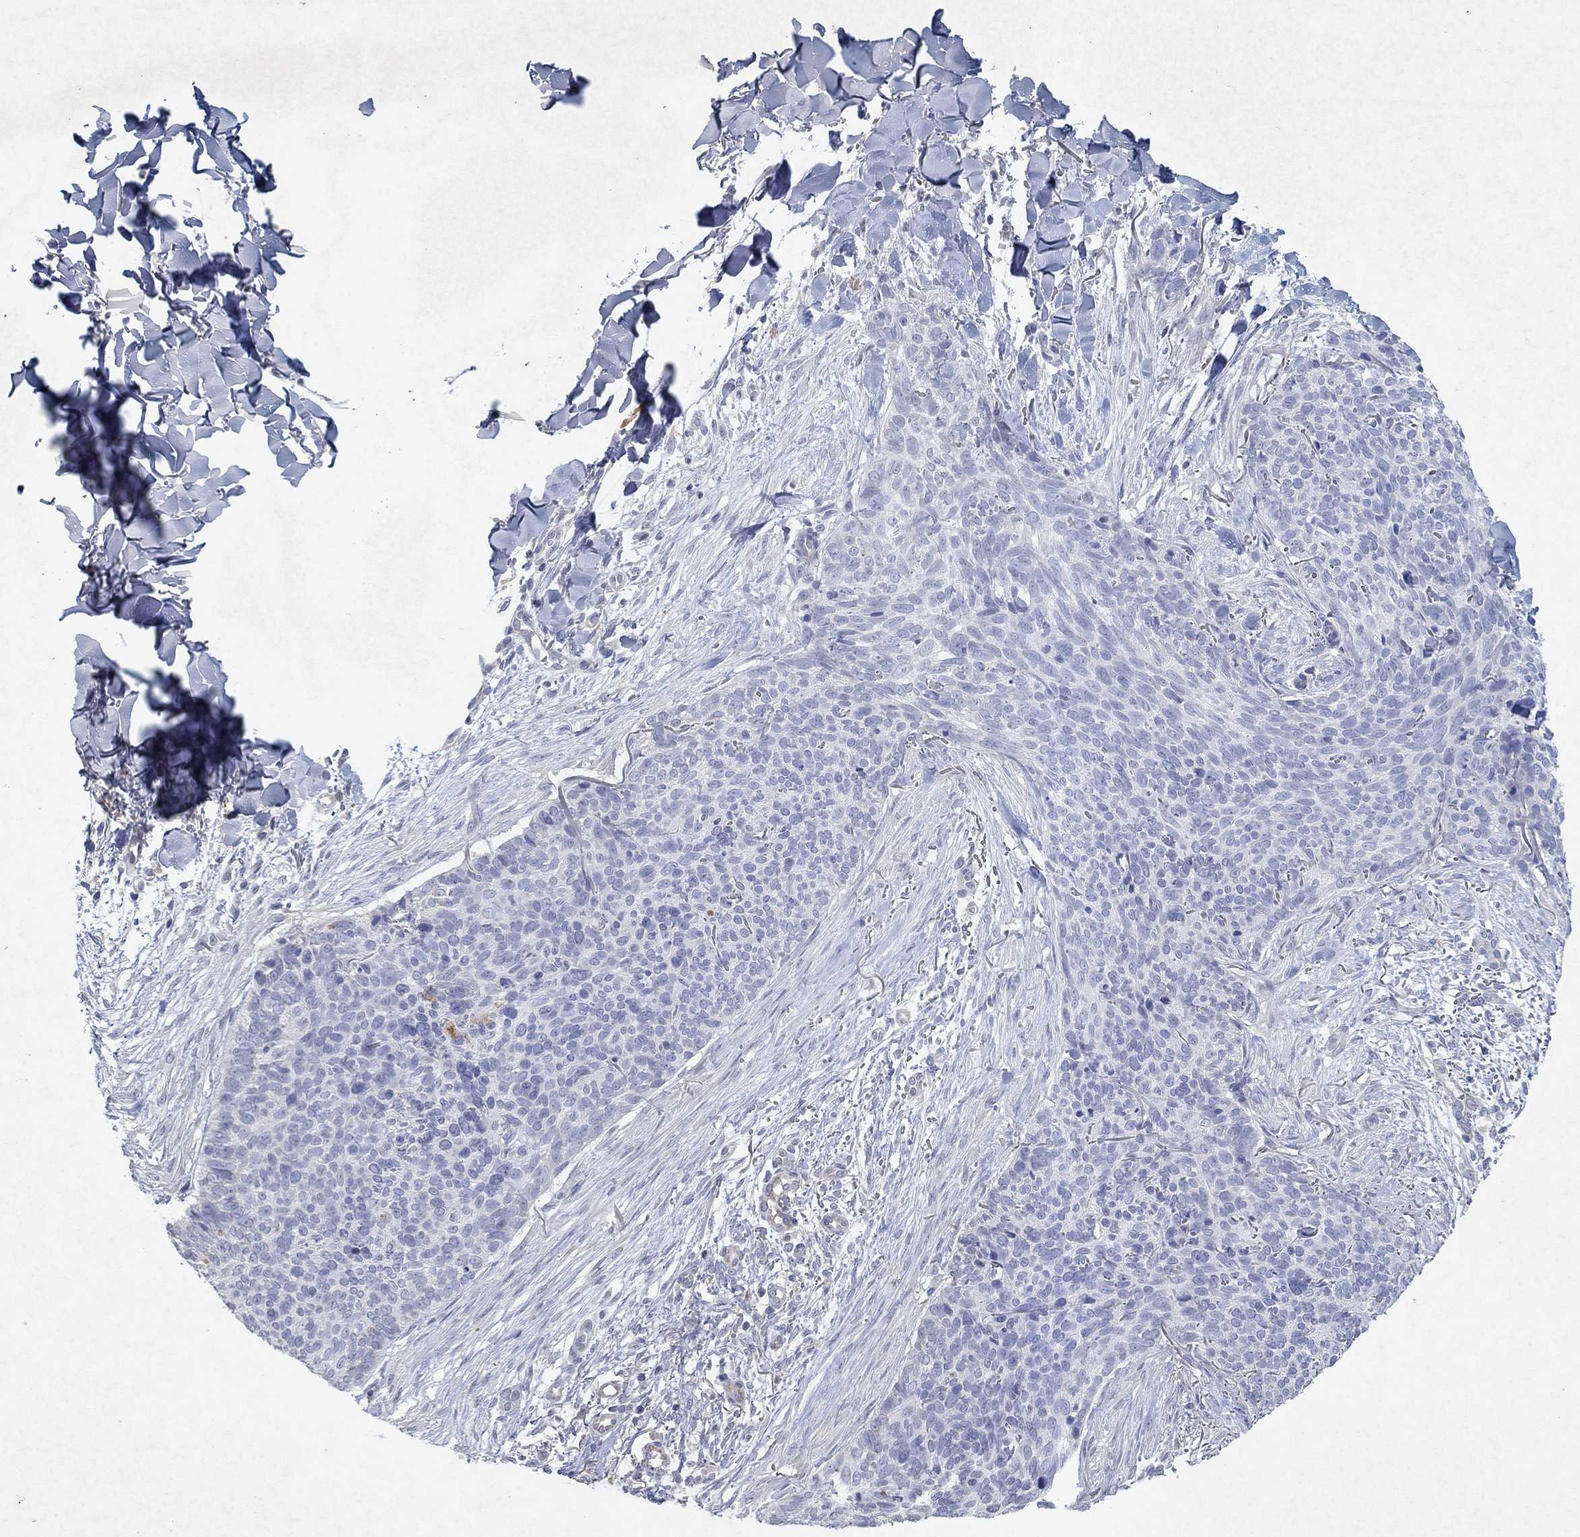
{"staining": {"intensity": "negative", "quantity": "none", "location": "none"}, "tissue": "skin cancer", "cell_type": "Tumor cells", "image_type": "cancer", "snomed": [{"axis": "morphology", "description": "Basal cell carcinoma"}, {"axis": "topography", "description": "Skin"}], "caption": "Tumor cells are negative for protein expression in human skin basal cell carcinoma.", "gene": "KRT40", "patient": {"sex": "male", "age": 64}}